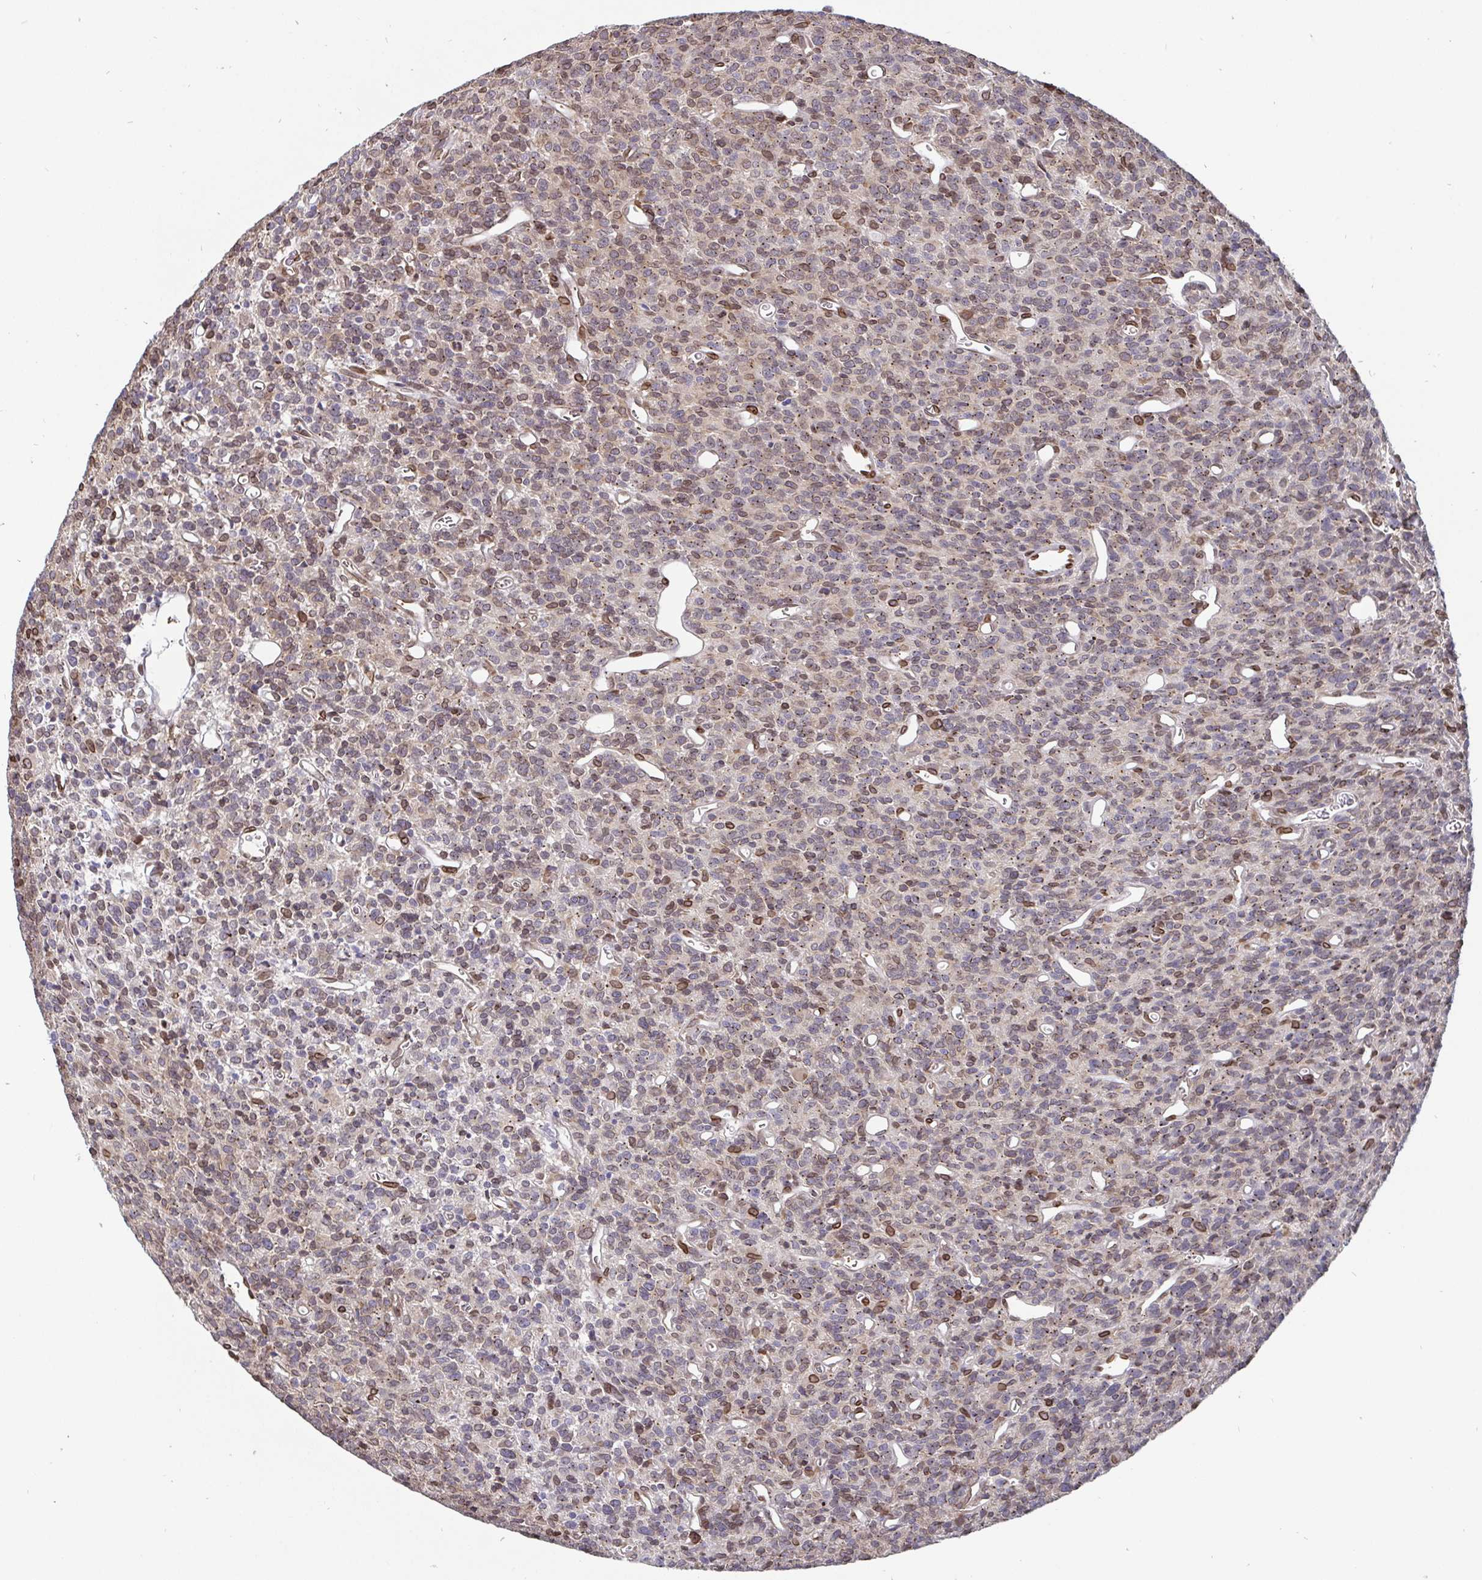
{"staining": {"intensity": "weak", "quantity": "25%-75%", "location": "nuclear"}, "tissue": "glioma", "cell_type": "Tumor cells", "image_type": "cancer", "snomed": [{"axis": "morphology", "description": "Glioma, malignant, High grade"}, {"axis": "topography", "description": "Brain"}], "caption": "A brown stain highlights weak nuclear positivity of a protein in human malignant glioma (high-grade) tumor cells.", "gene": "EMD", "patient": {"sex": "male", "age": 76}}